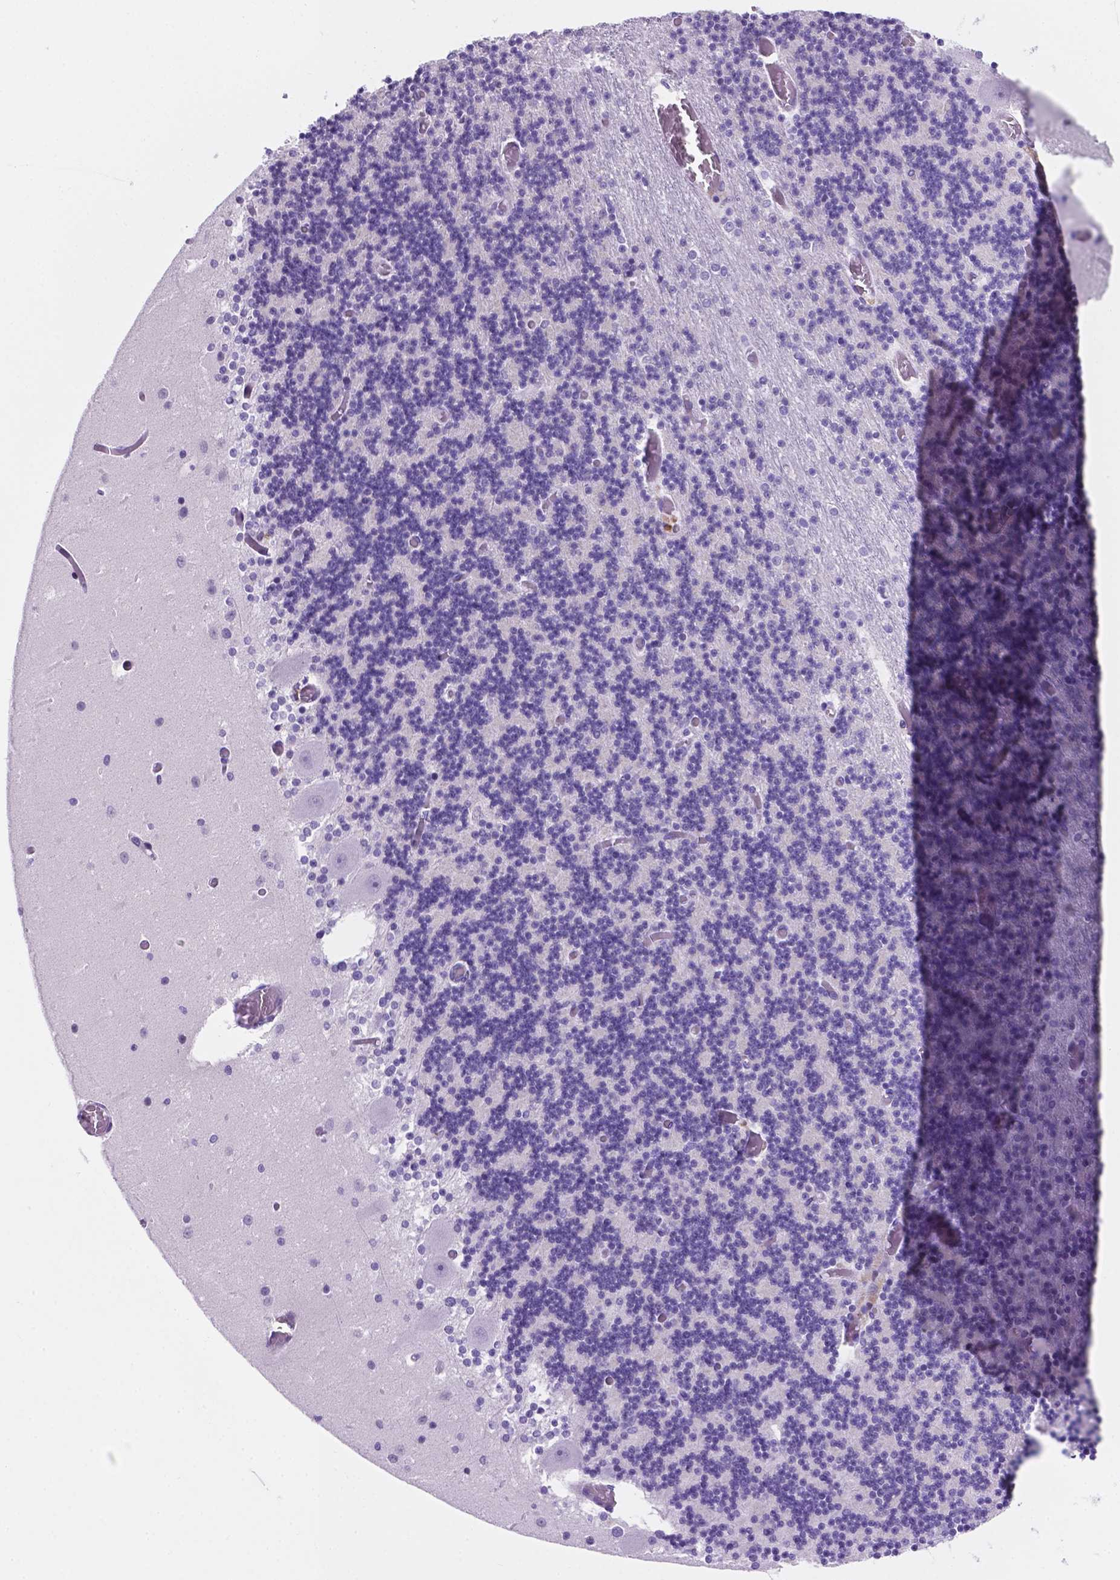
{"staining": {"intensity": "negative", "quantity": "none", "location": "none"}, "tissue": "cerebellum", "cell_type": "Cells in granular layer", "image_type": "normal", "snomed": [{"axis": "morphology", "description": "Normal tissue, NOS"}, {"axis": "topography", "description": "Cerebellum"}], "caption": "Histopathology image shows no significant protein staining in cells in granular layer of normal cerebellum. Nuclei are stained in blue.", "gene": "C17orf107", "patient": {"sex": "female", "age": 28}}